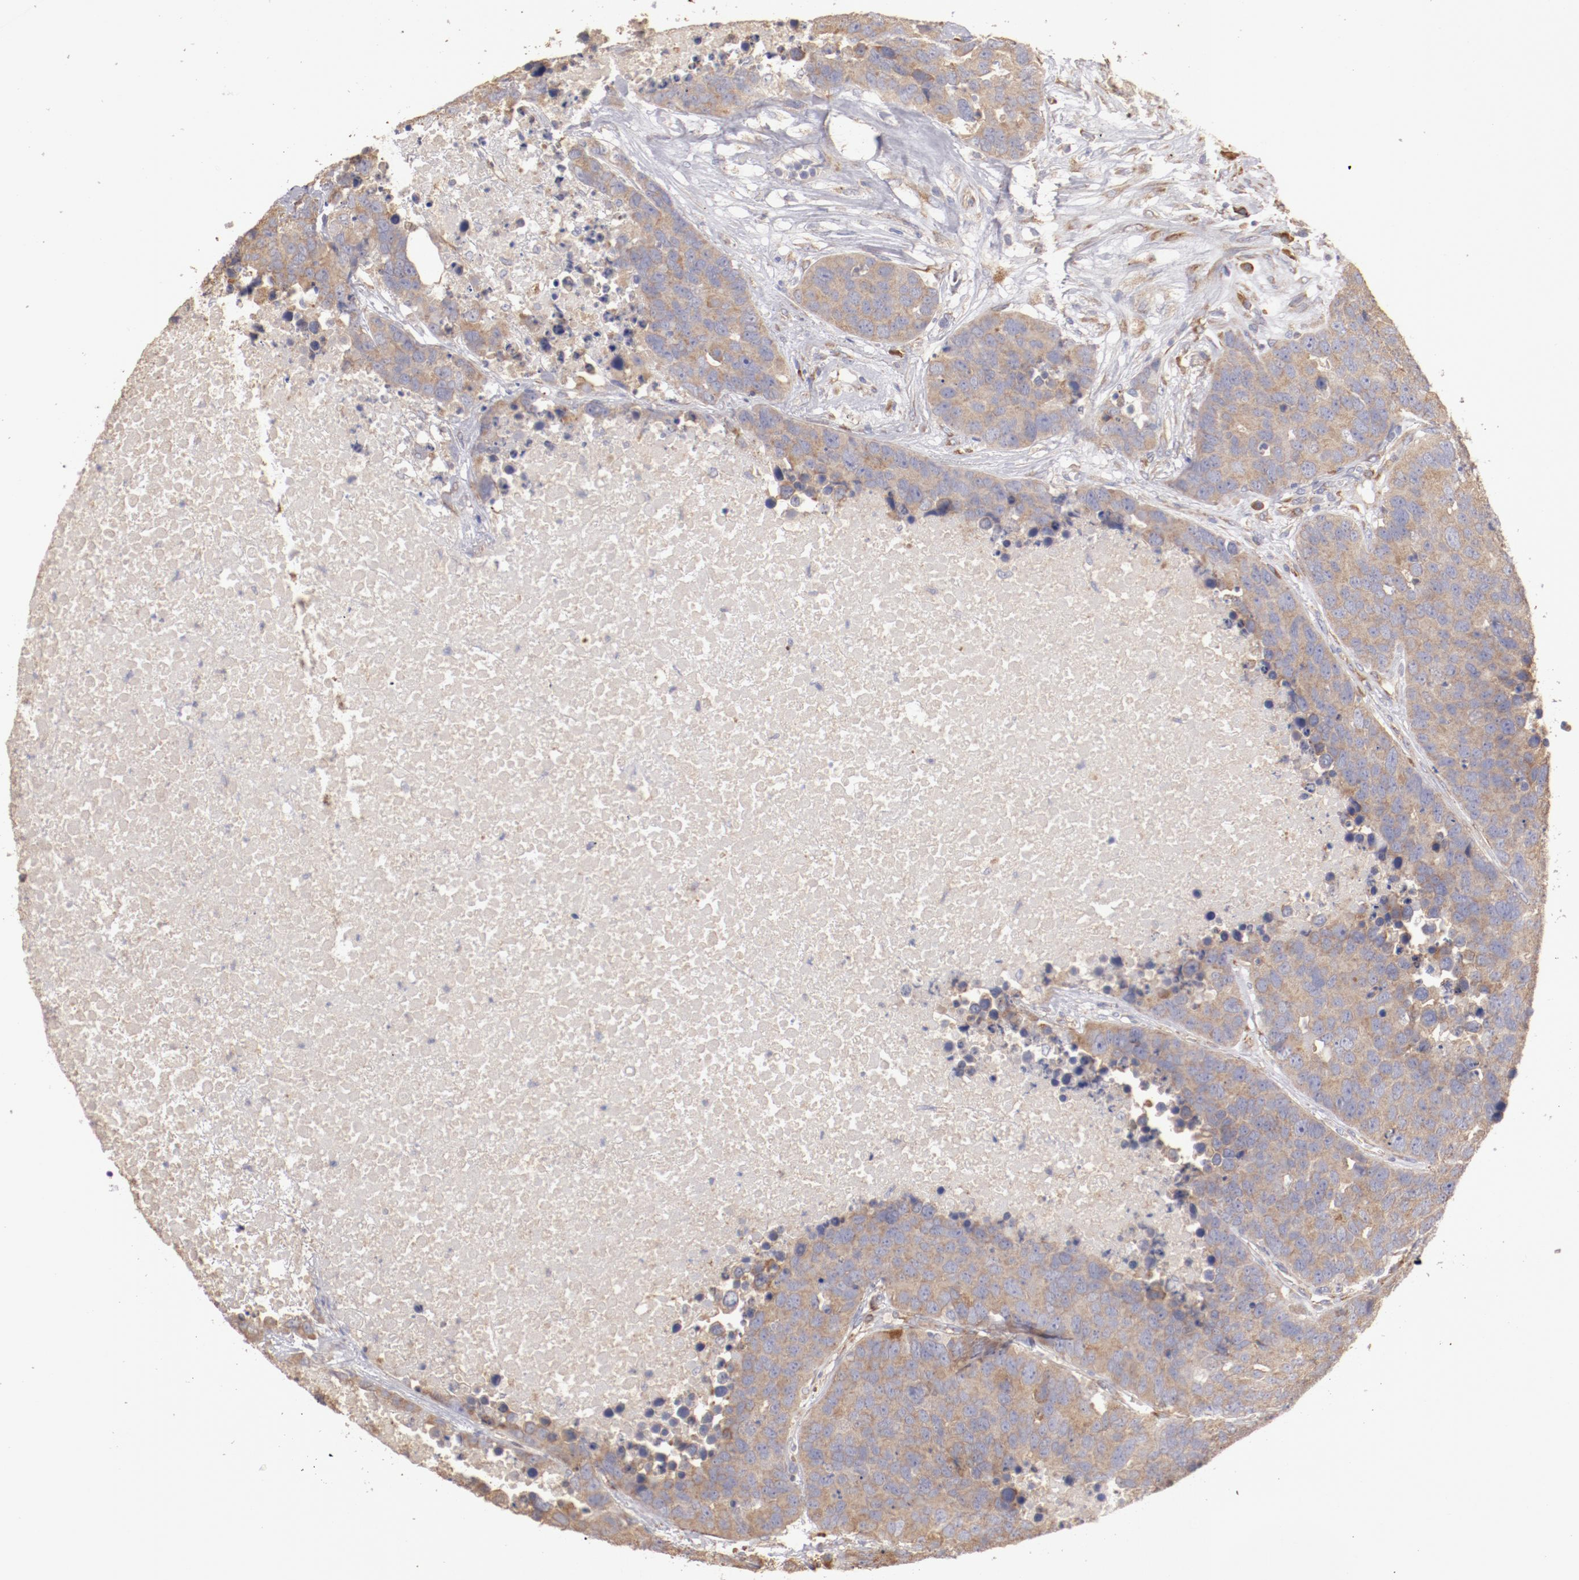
{"staining": {"intensity": "moderate", "quantity": ">75%", "location": "cytoplasmic/membranous"}, "tissue": "carcinoid", "cell_type": "Tumor cells", "image_type": "cancer", "snomed": [{"axis": "morphology", "description": "Carcinoid, malignant, NOS"}, {"axis": "topography", "description": "Lung"}], "caption": "Immunohistochemistry (IHC) (DAB) staining of carcinoid displays moderate cytoplasmic/membranous protein expression in about >75% of tumor cells.", "gene": "ENTPD5", "patient": {"sex": "male", "age": 60}}